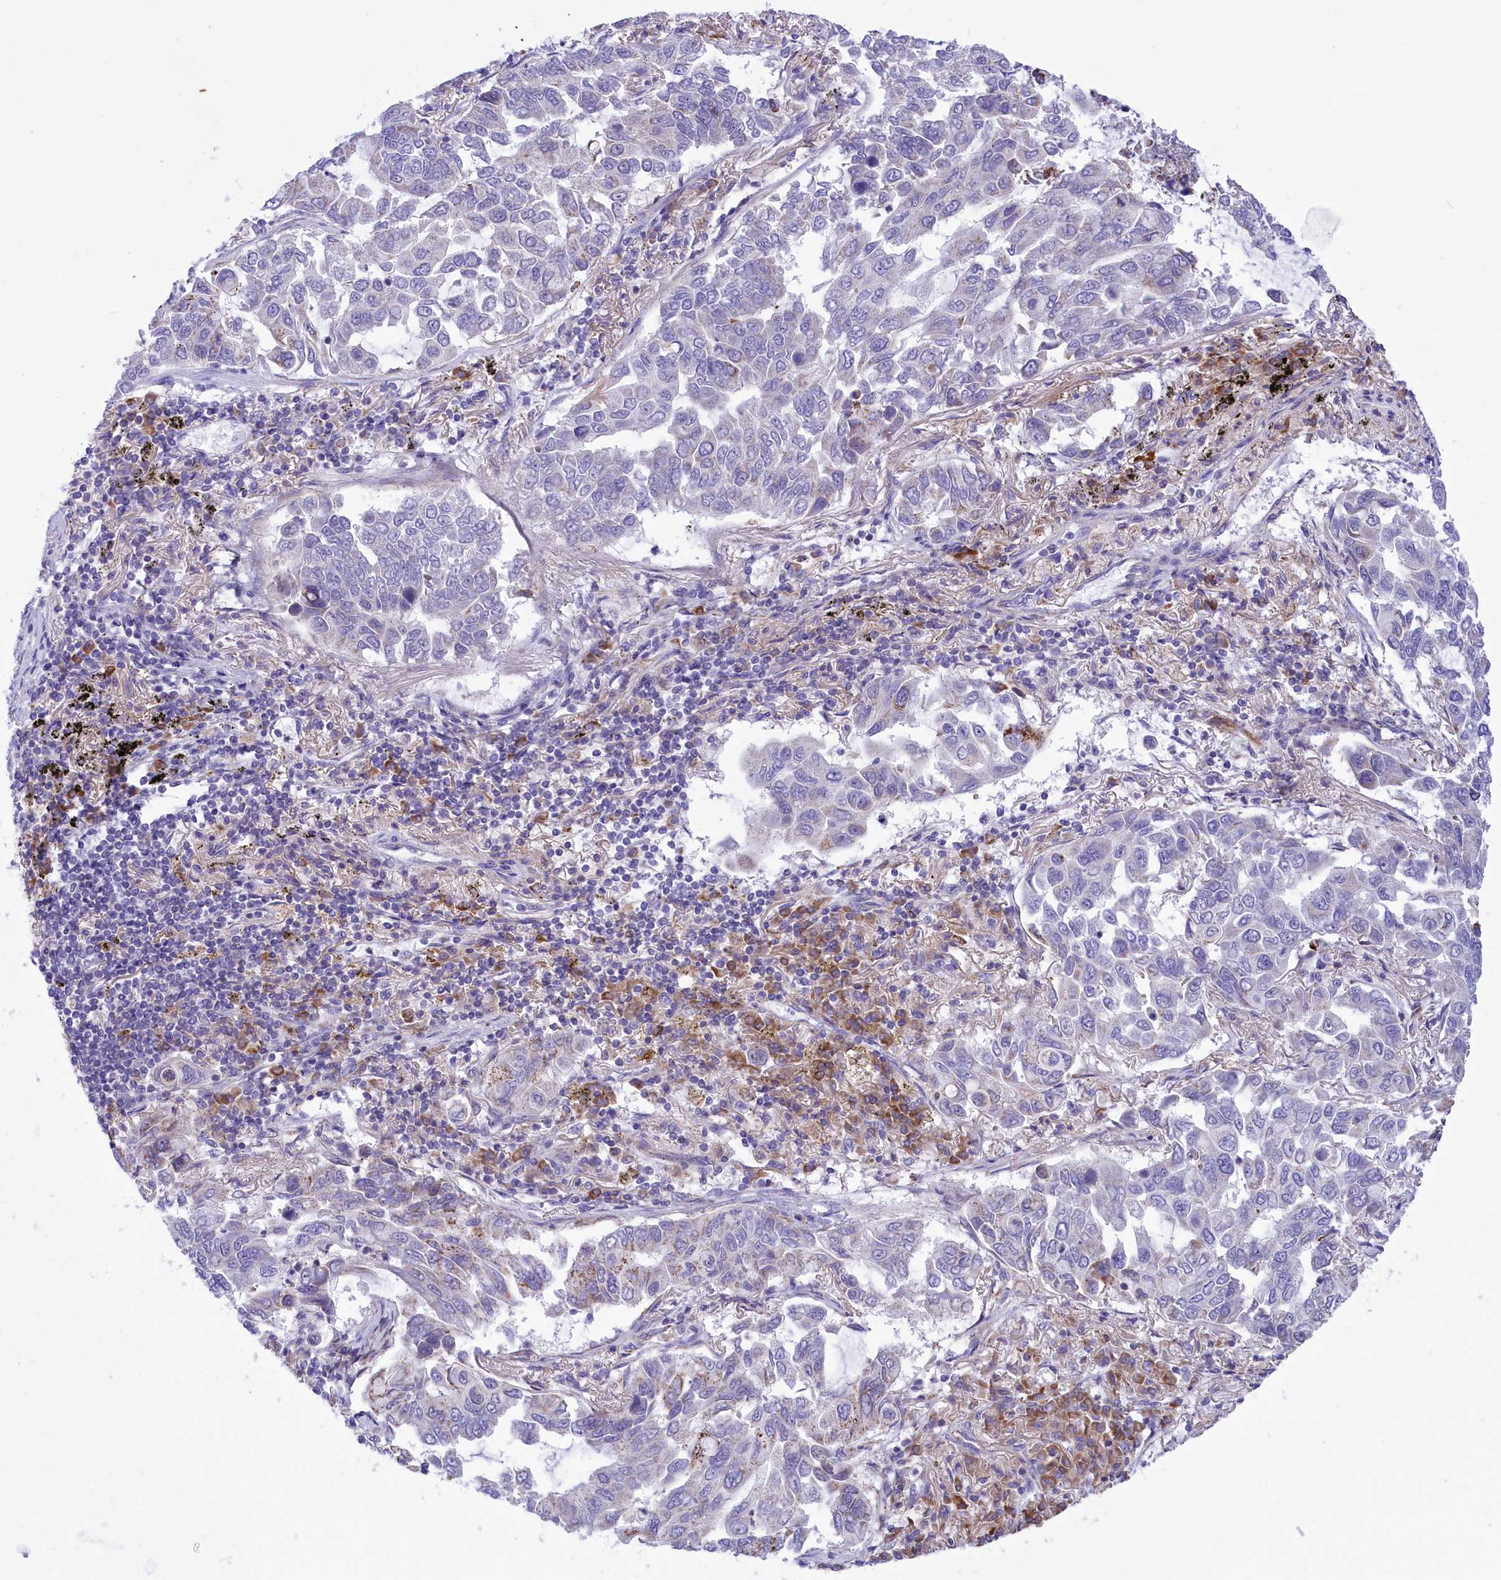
{"staining": {"intensity": "negative", "quantity": "none", "location": "none"}, "tissue": "lung cancer", "cell_type": "Tumor cells", "image_type": "cancer", "snomed": [{"axis": "morphology", "description": "Adenocarcinoma, NOS"}, {"axis": "topography", "description": "Lung"}], "caption": "Lung cancer was stained to show a protein in brown. There is no significant staining in tumor cells. (DAB (3,3'-diaminobenzidine) IHC with hematoxylin counter stain).", "gene": "CORO7-PAM16", "patient": {"sex": "male", "age": 64}}